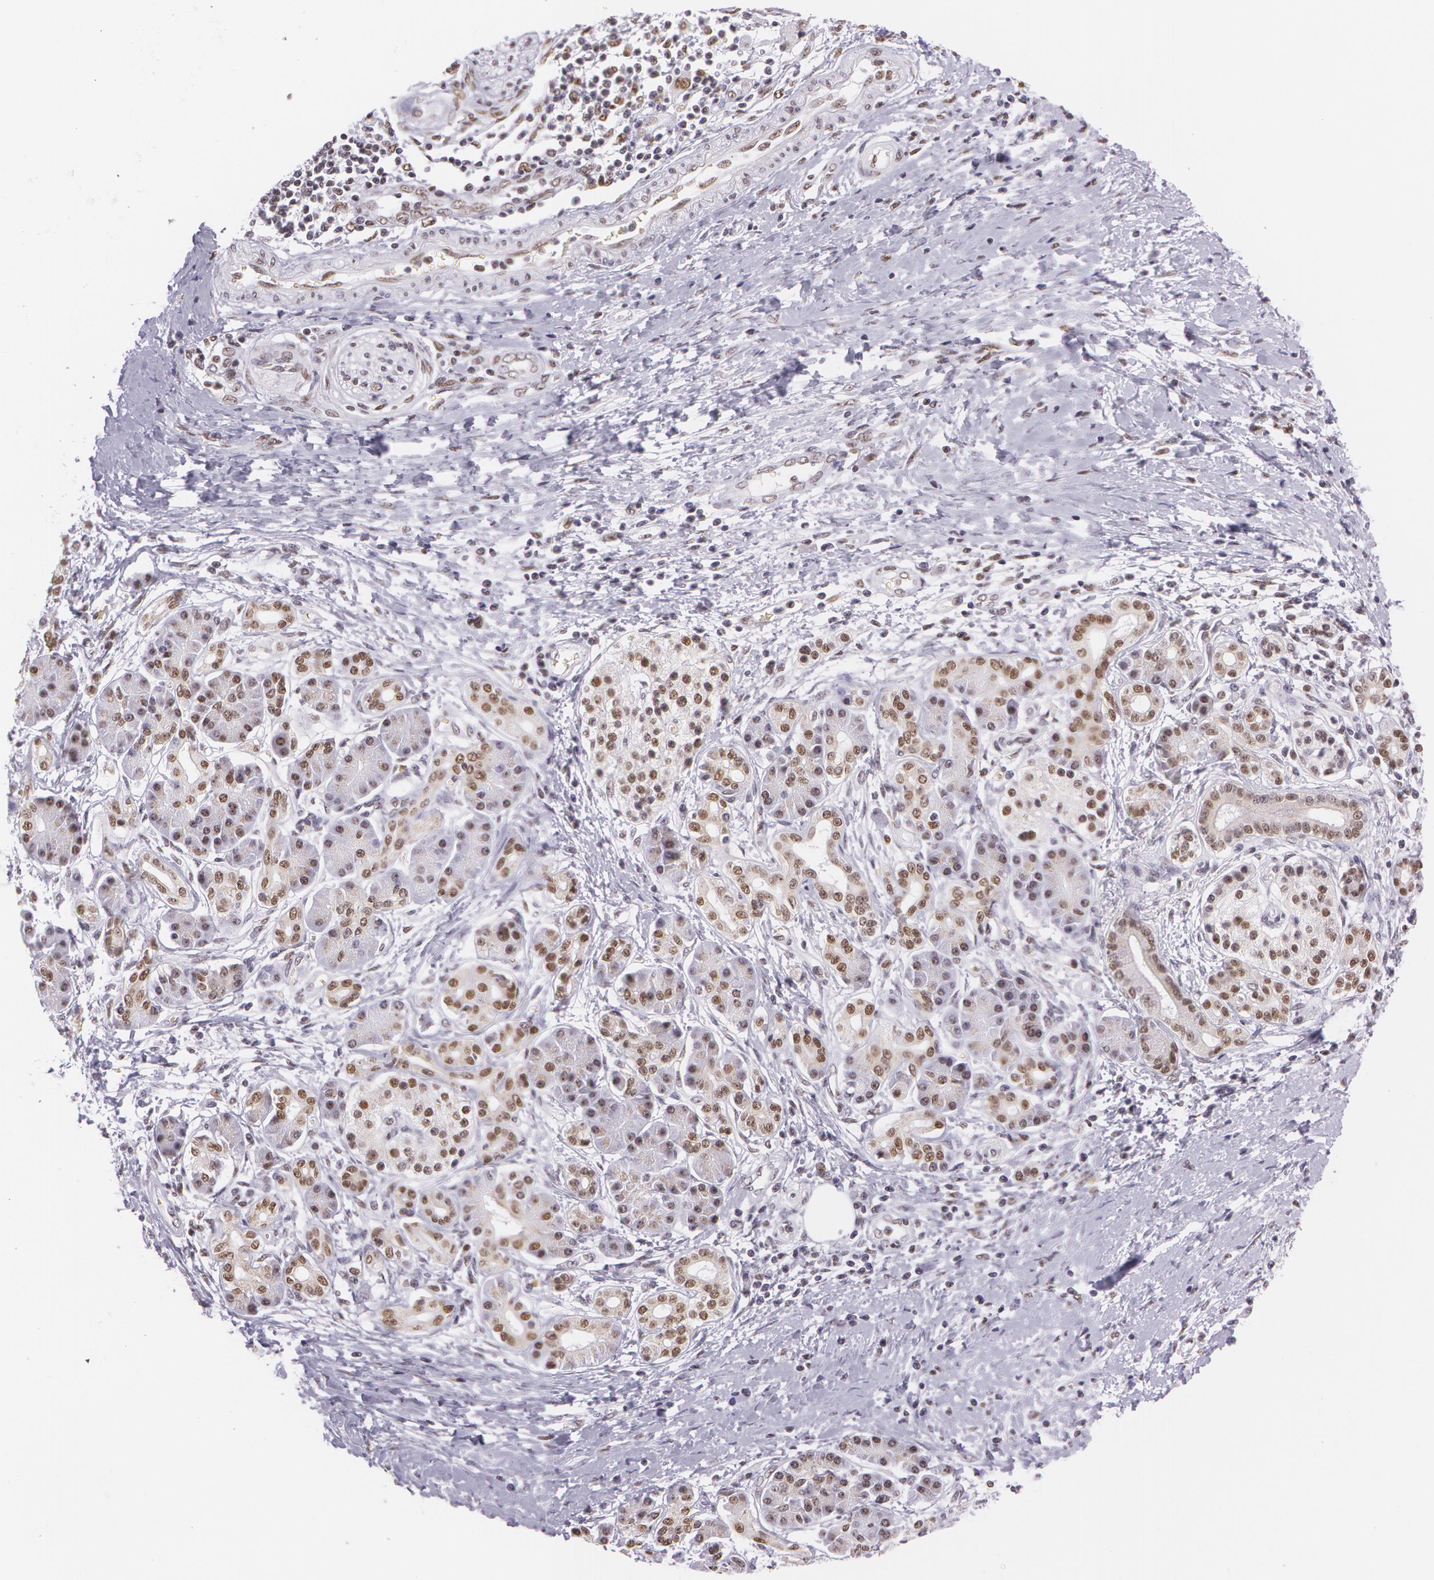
{"staining": {"intensity": "moderate", "quantity": "25%-75%", "location": "nuclear"}, "tissue": "pancreatic cancer", "cell_type": "Tumor cells", "image_type": "cancer", "snomed": [{"axis": "morphology", "description": "Adenocarcinoma, NOS"}, {"axis": "topography", "description": "Pancreas"}], "caption": "The photomicrograph shows staining of adenocarcinoma (pancreatic), revealing moderate nuclear protein expression (brown color) within tumor cells.", "gene": "NBN", "patient": {"sex": "female", "age": 66}}